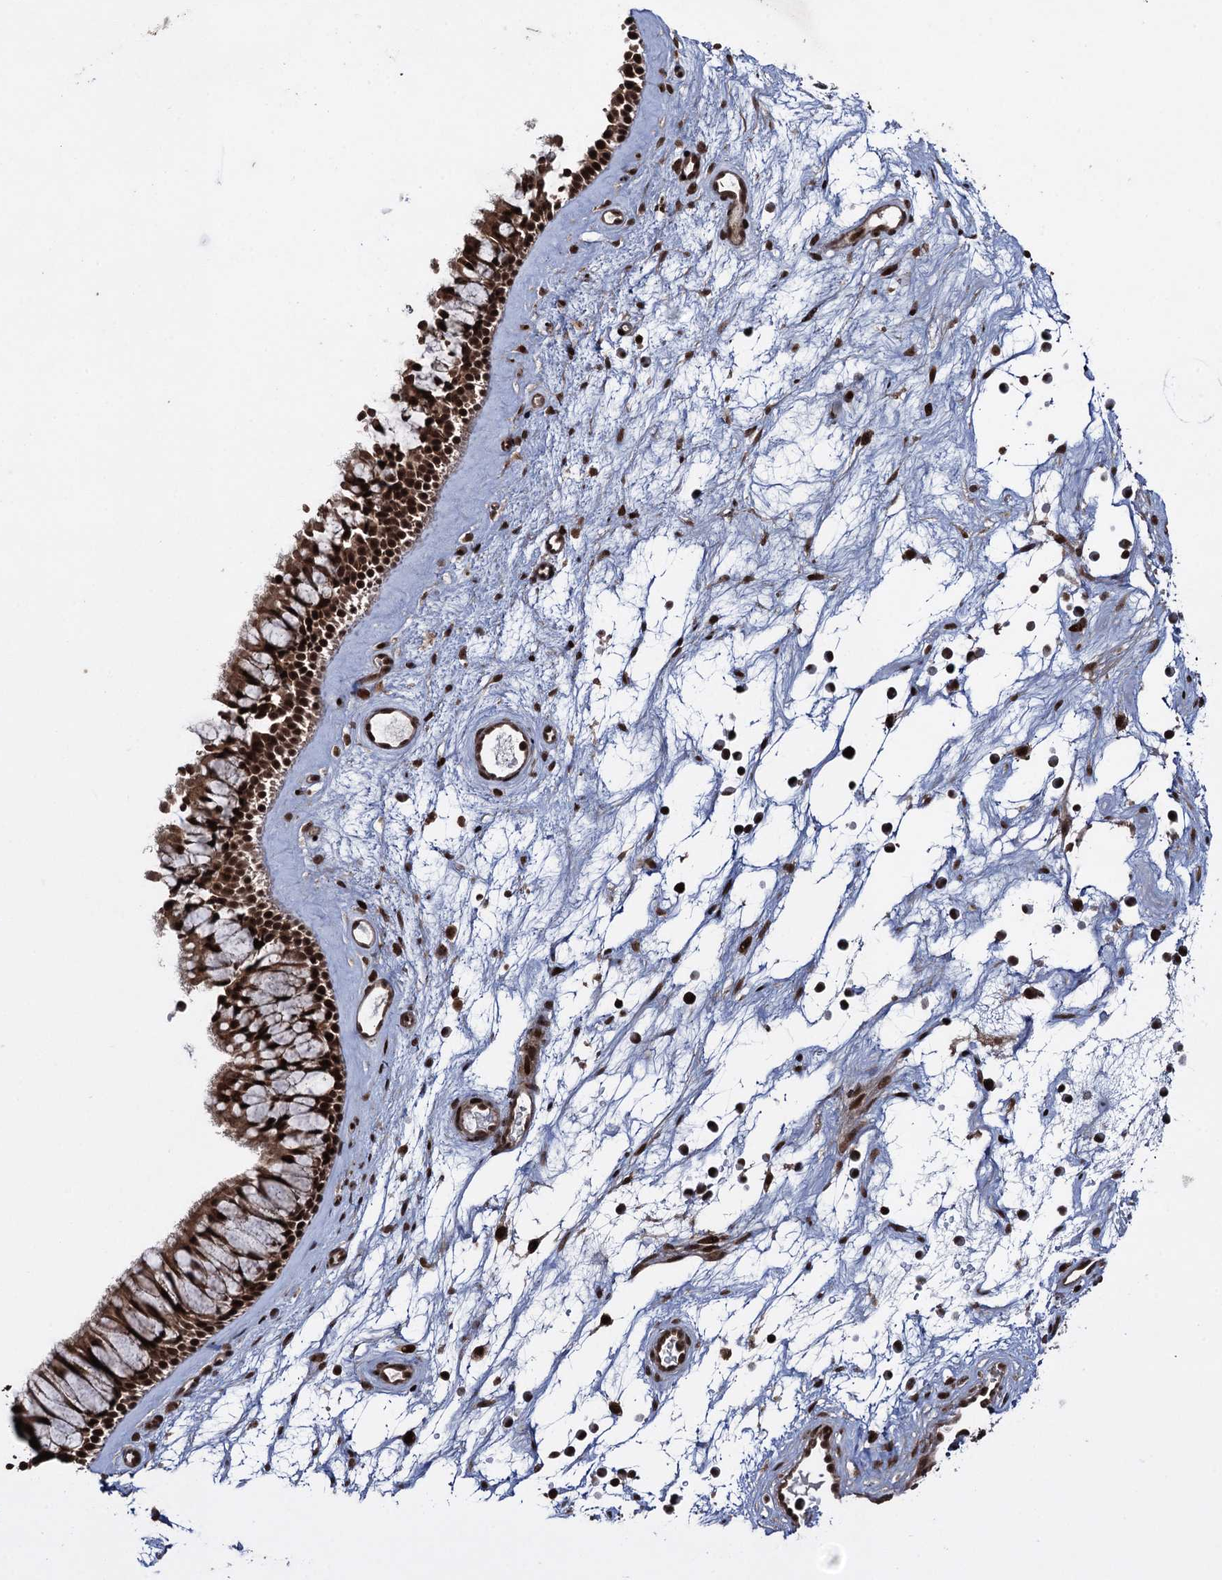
{"staining": {"intensity": "strong", "quantity": ">75%", "location": "cytoplasmic/membranous,nuclear"}, "tissue": "nasopharynx", "cell_type": "Respiratory epithelial cells", "image_type": "normal", "snomed": [{"axis": "morphology", "description": "Normal tissue, NOS"}, {"axis": "topography", "description": "Nasopharynx"}], "caption": "Normal nasopharynx was stained to show a protein in brown. There is high levels of strong cytoplasmic/membranous,nuclear expression in approximately >75% of respiratory epithelial cells. Nuclei are stained in blue.", "gene": "ZNF169", "patient": {"sex": "male", "age": 64}}